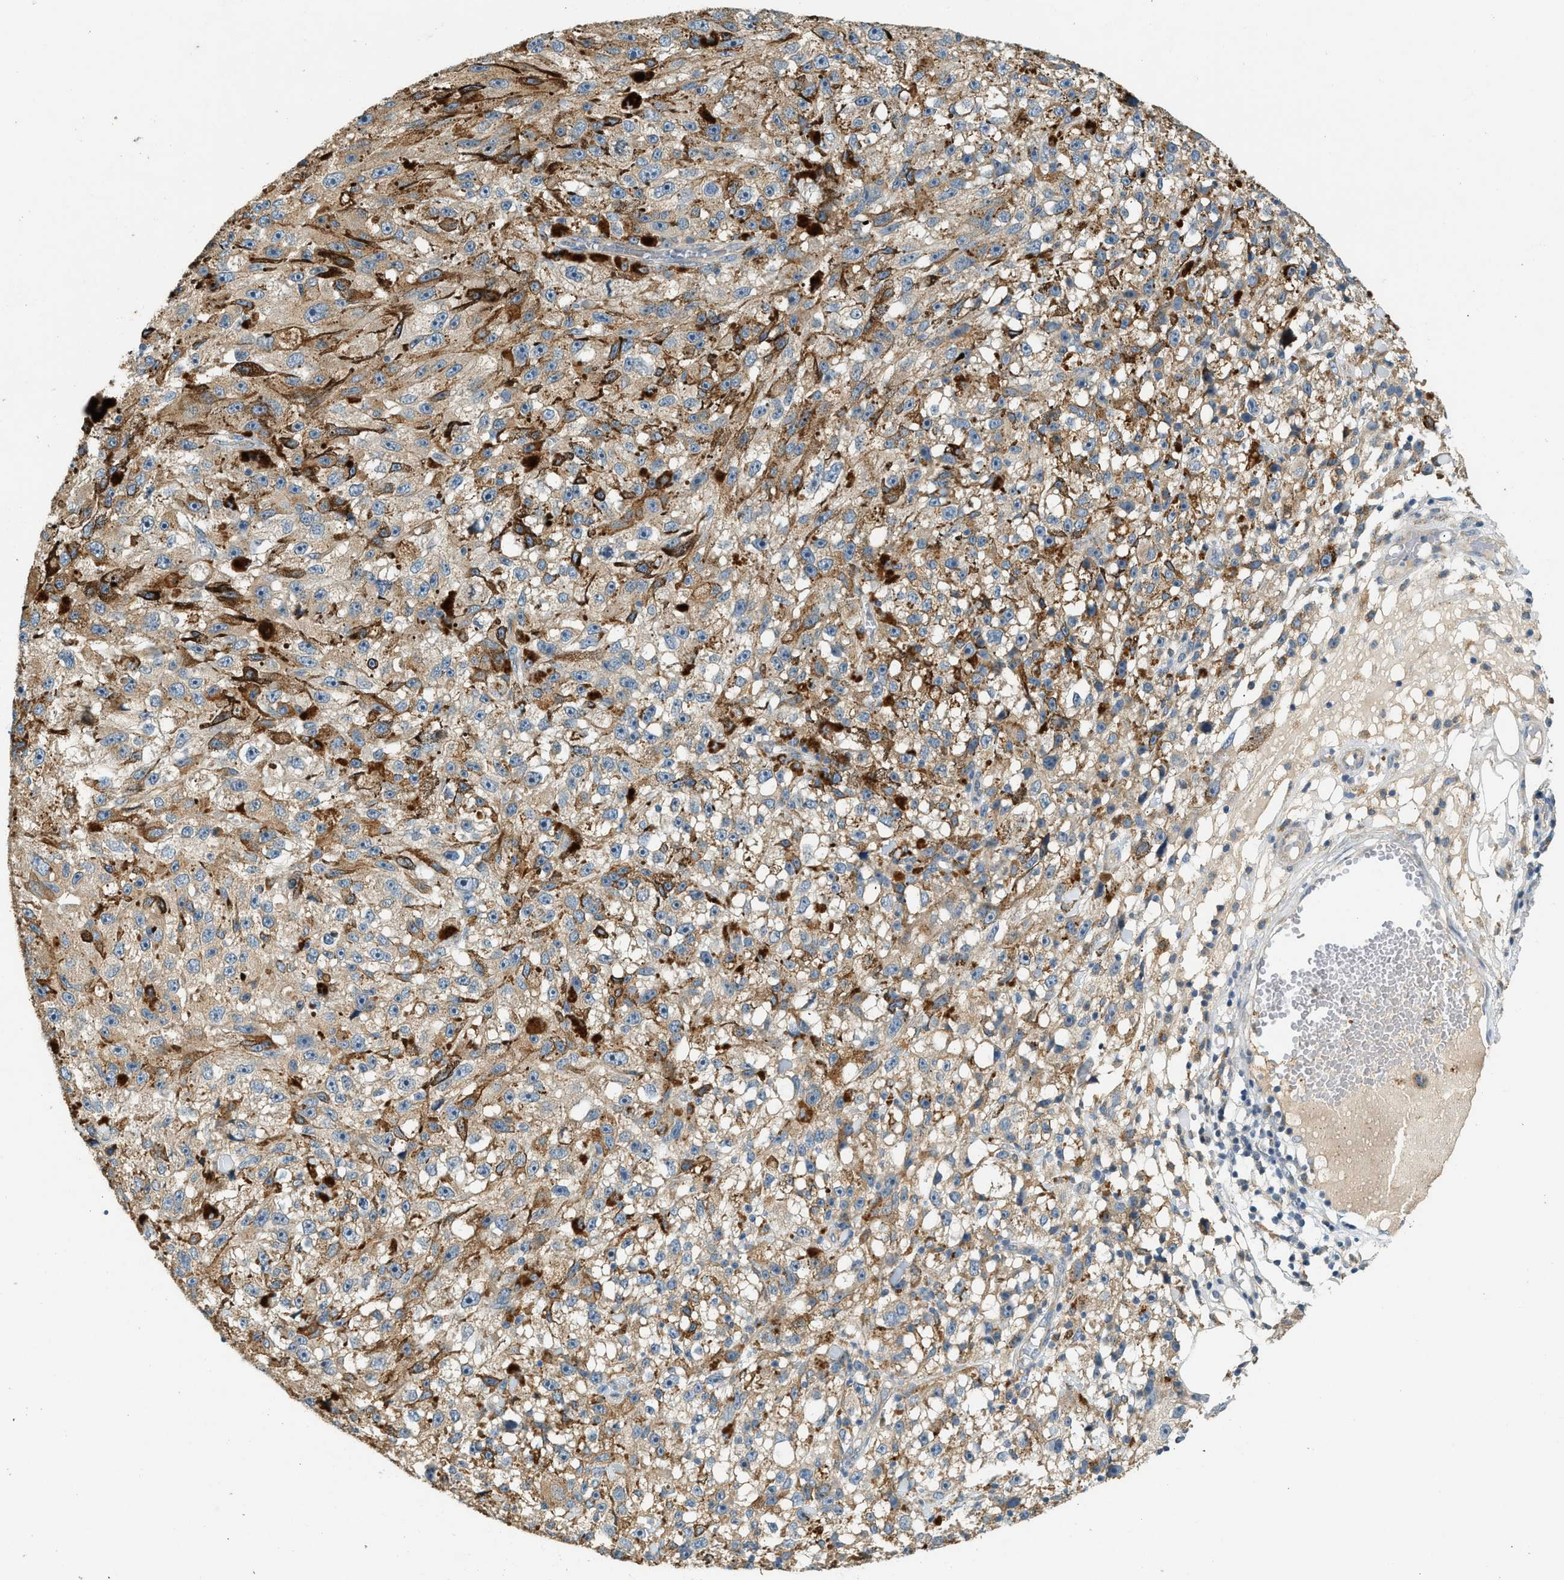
{"staining": {"intensity": "moderate", "quantity": ">75%", "location": "cytoplasmic/membranous"}, "tissue": "melanoma", "cell_type": "Tumor cells", "image_type": "cancer", "snomed": [{"axis": "morphology", "description": "Malignant melanoma, NOS"}, {"axis": "topography", "description": "Skin"}], "caption": "Malignant melanoma was stained to show a protein in brown. There is medium levels of moderate cytoplasmic/membranous expression in about >75% of tumor cells. (Stains: DAB in brown, nuclei in blue, Microscopy: brightfield microscopy at high magnification).", "gene": "CTSB", "patient": {"sex": "female", "age": 104}}